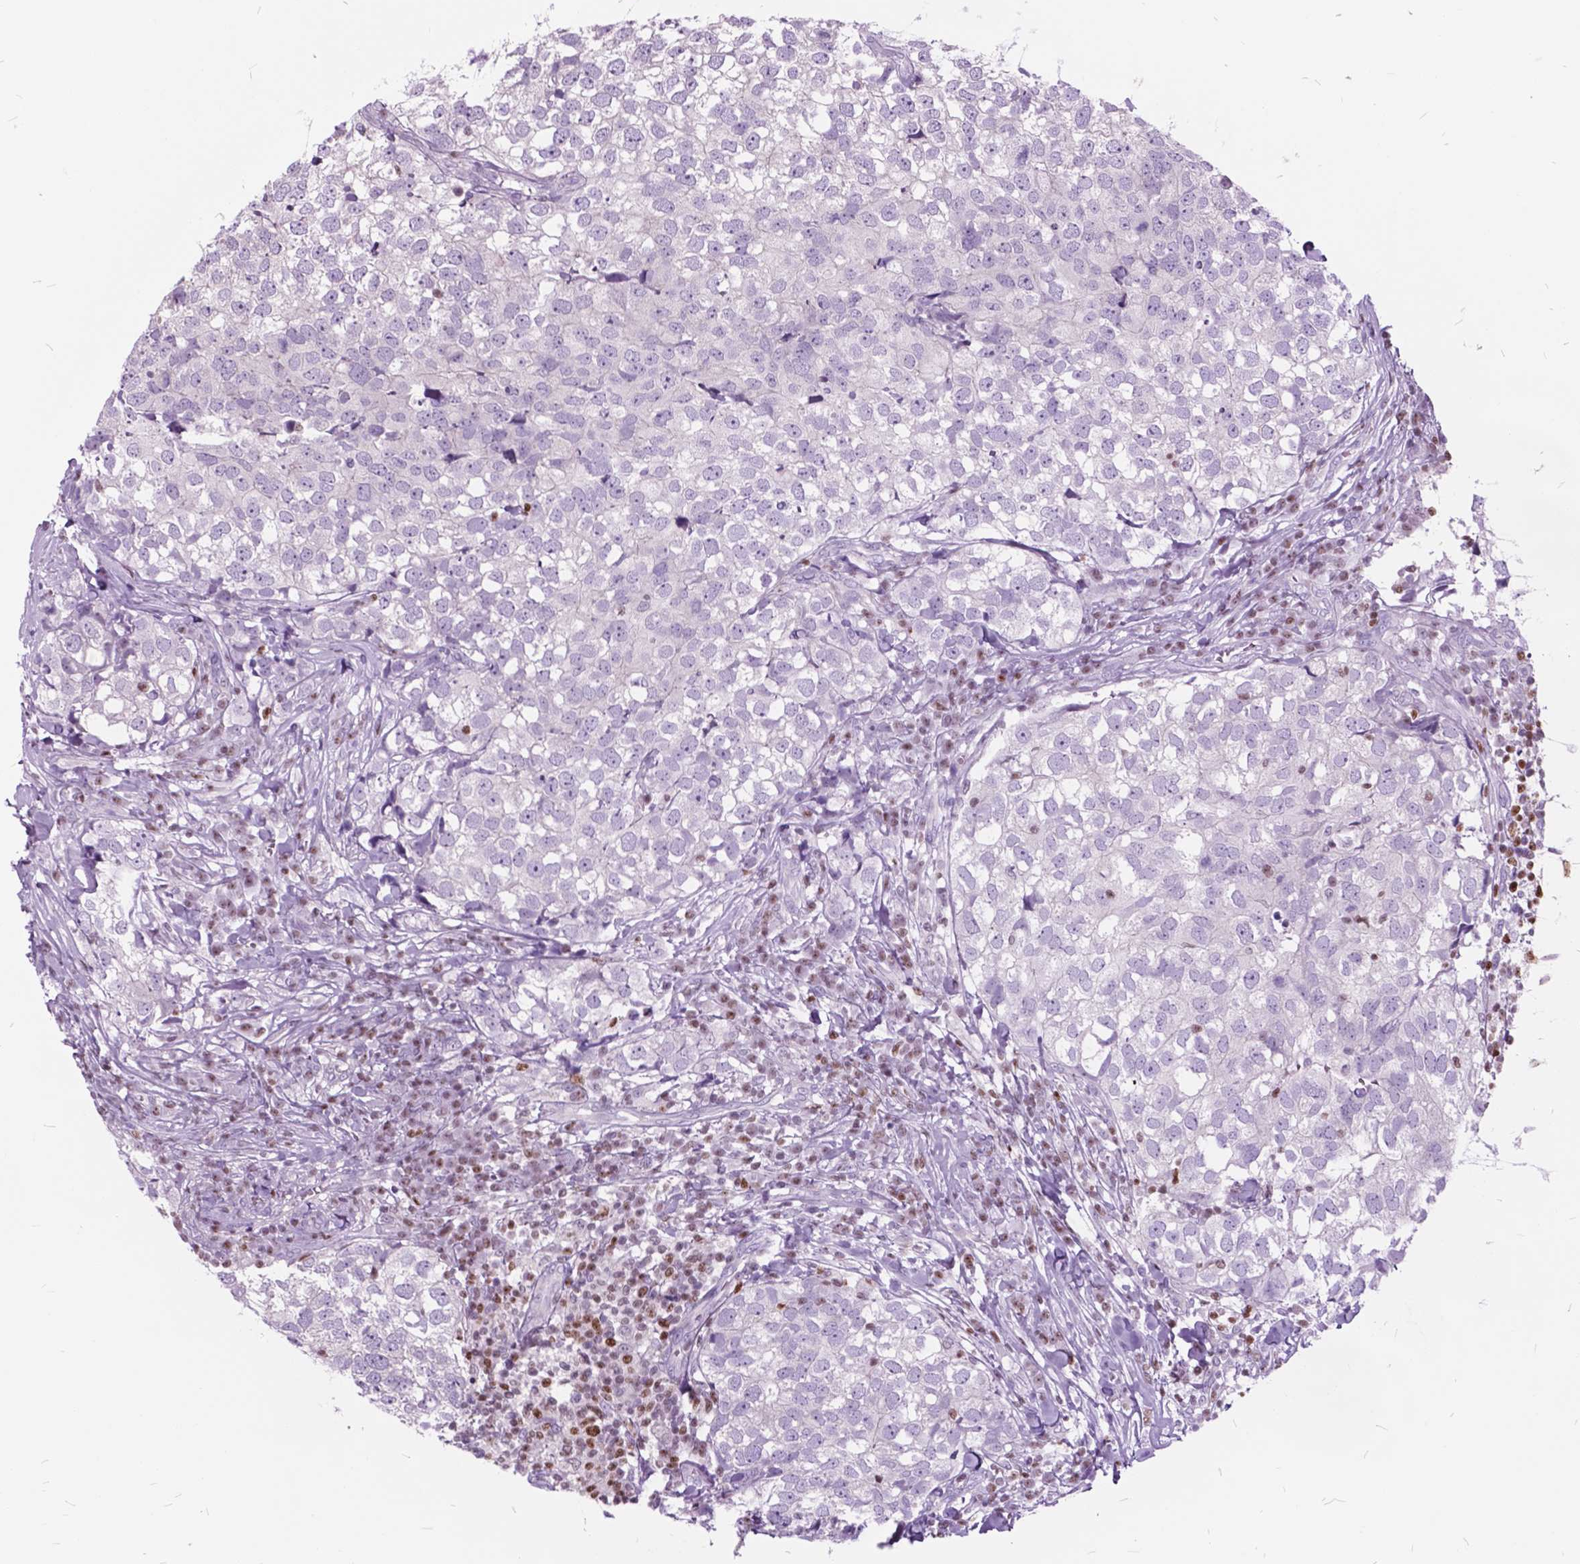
{"staining": {"intensity": "negative", "quantity": "none", "location": "none"}, "tissue": "breast cancer", "cell_type": "Tumor cells", "image_type": "cancer", "snomed": [{"axis": "morphology", "description": "Duct carcinoma"}, {"axis": "topography", "description": "Breast"}], "caption": "An immunohistochemistry (IHC) micrograph of breast cancer (intraductal carcinoma) is shown. There is no staining in tumor cells of breast cancer (intraductal carcinoma).", "gene": "SP140", "patient": {"sex": "female", "age": 30}}